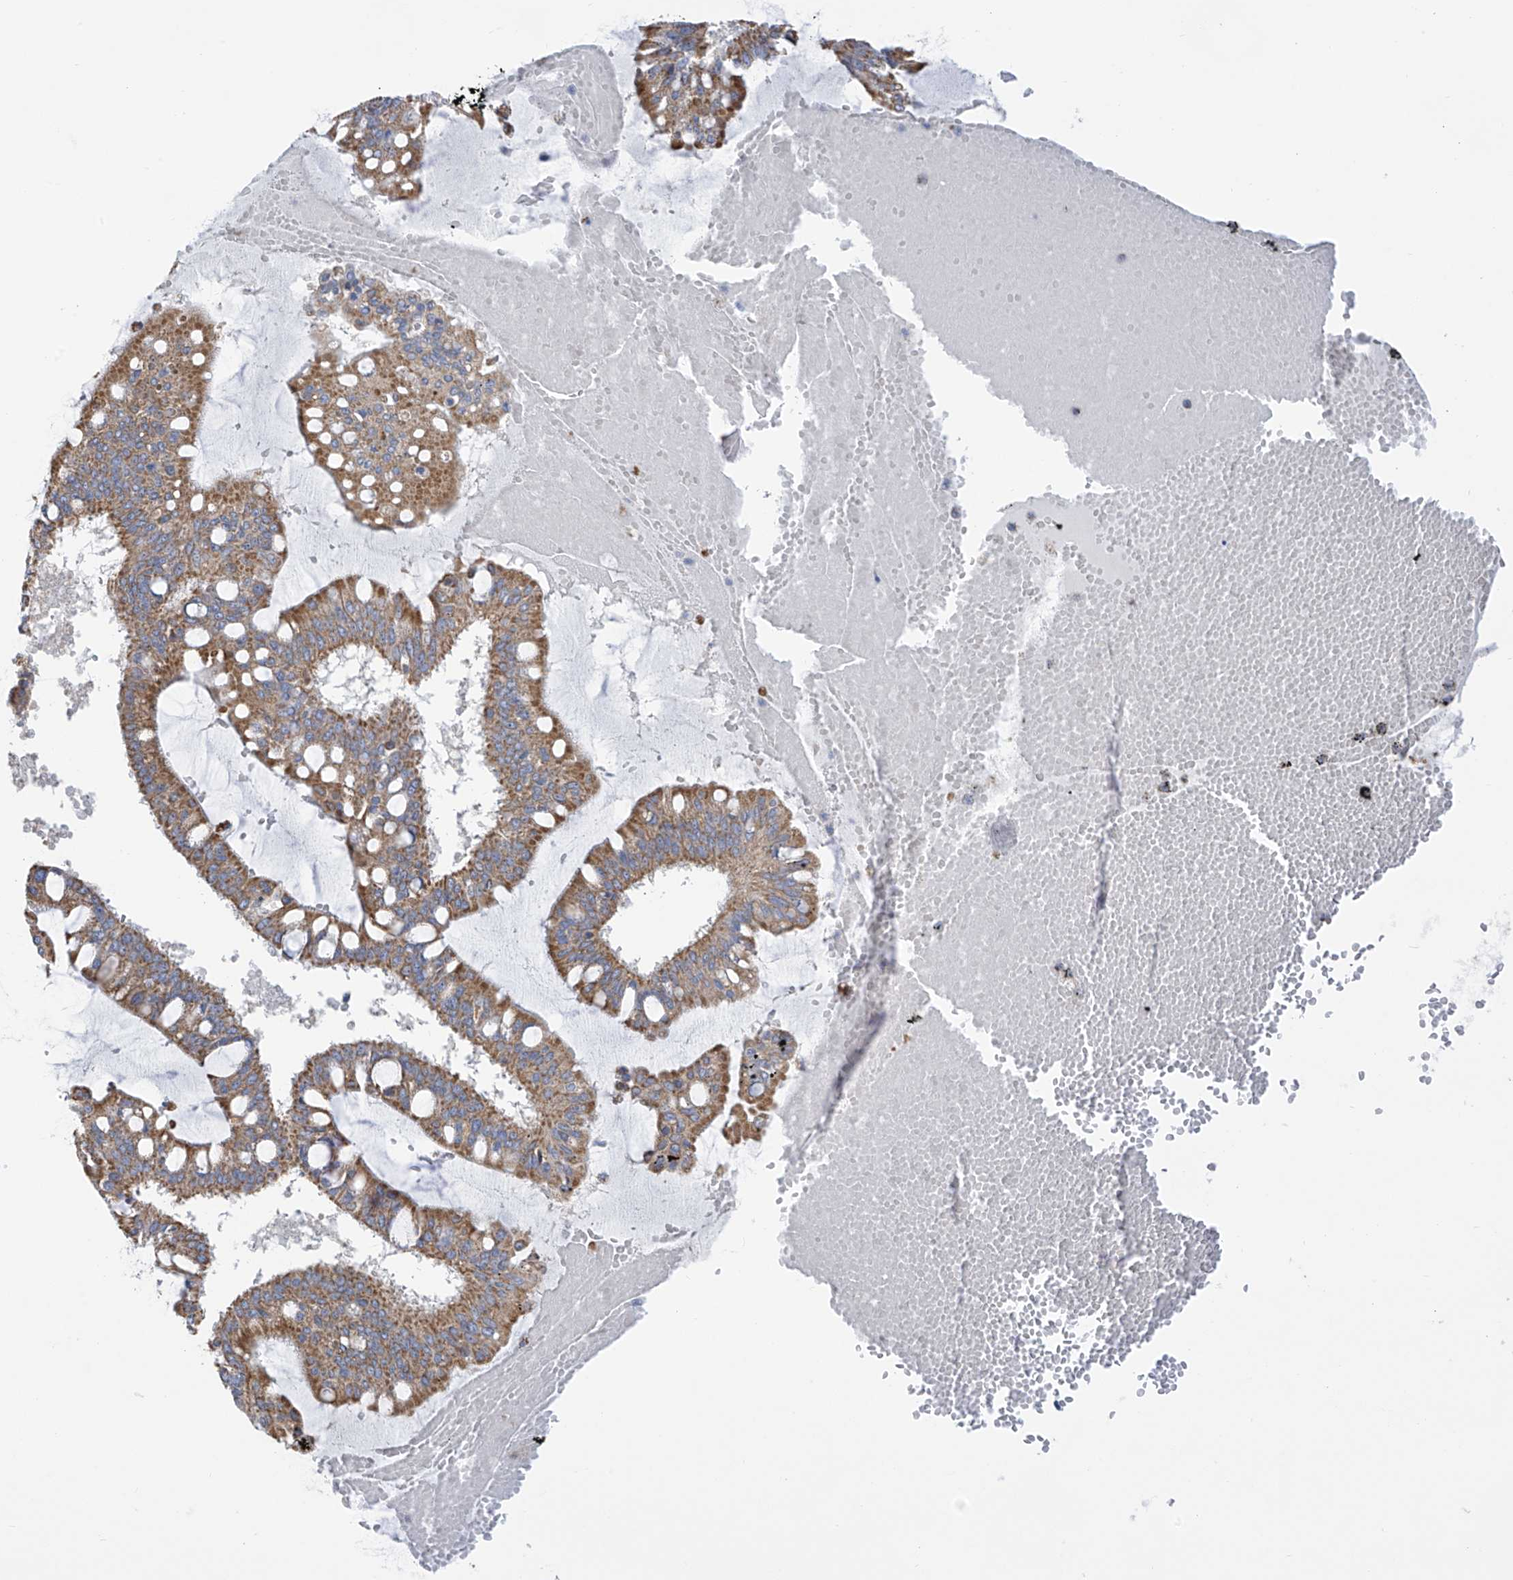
{"staining": {"intensity": "moderate", "quantity": ">75%", "location": "cytoplasmic/membranous"}, "tissue": "ovarian cancer", "cell_type": "Tumor cells", "image_type": "cancer", "snomed": [{"axis": "morphology", "description": "Cystadenocarcinoma, mucinous, NOS"}, {"axis": "topography", "description": "Ovary"}], "caption": "The micrograph reveals staining of ovarian cancer (mucinous cystadenocarcinoma), revealing moderate cytoplasmic/membranous protein expression (brown color) within tumor cells.", "gene": "PNPT1", "patient": {"sex": "female", "age": 73}}